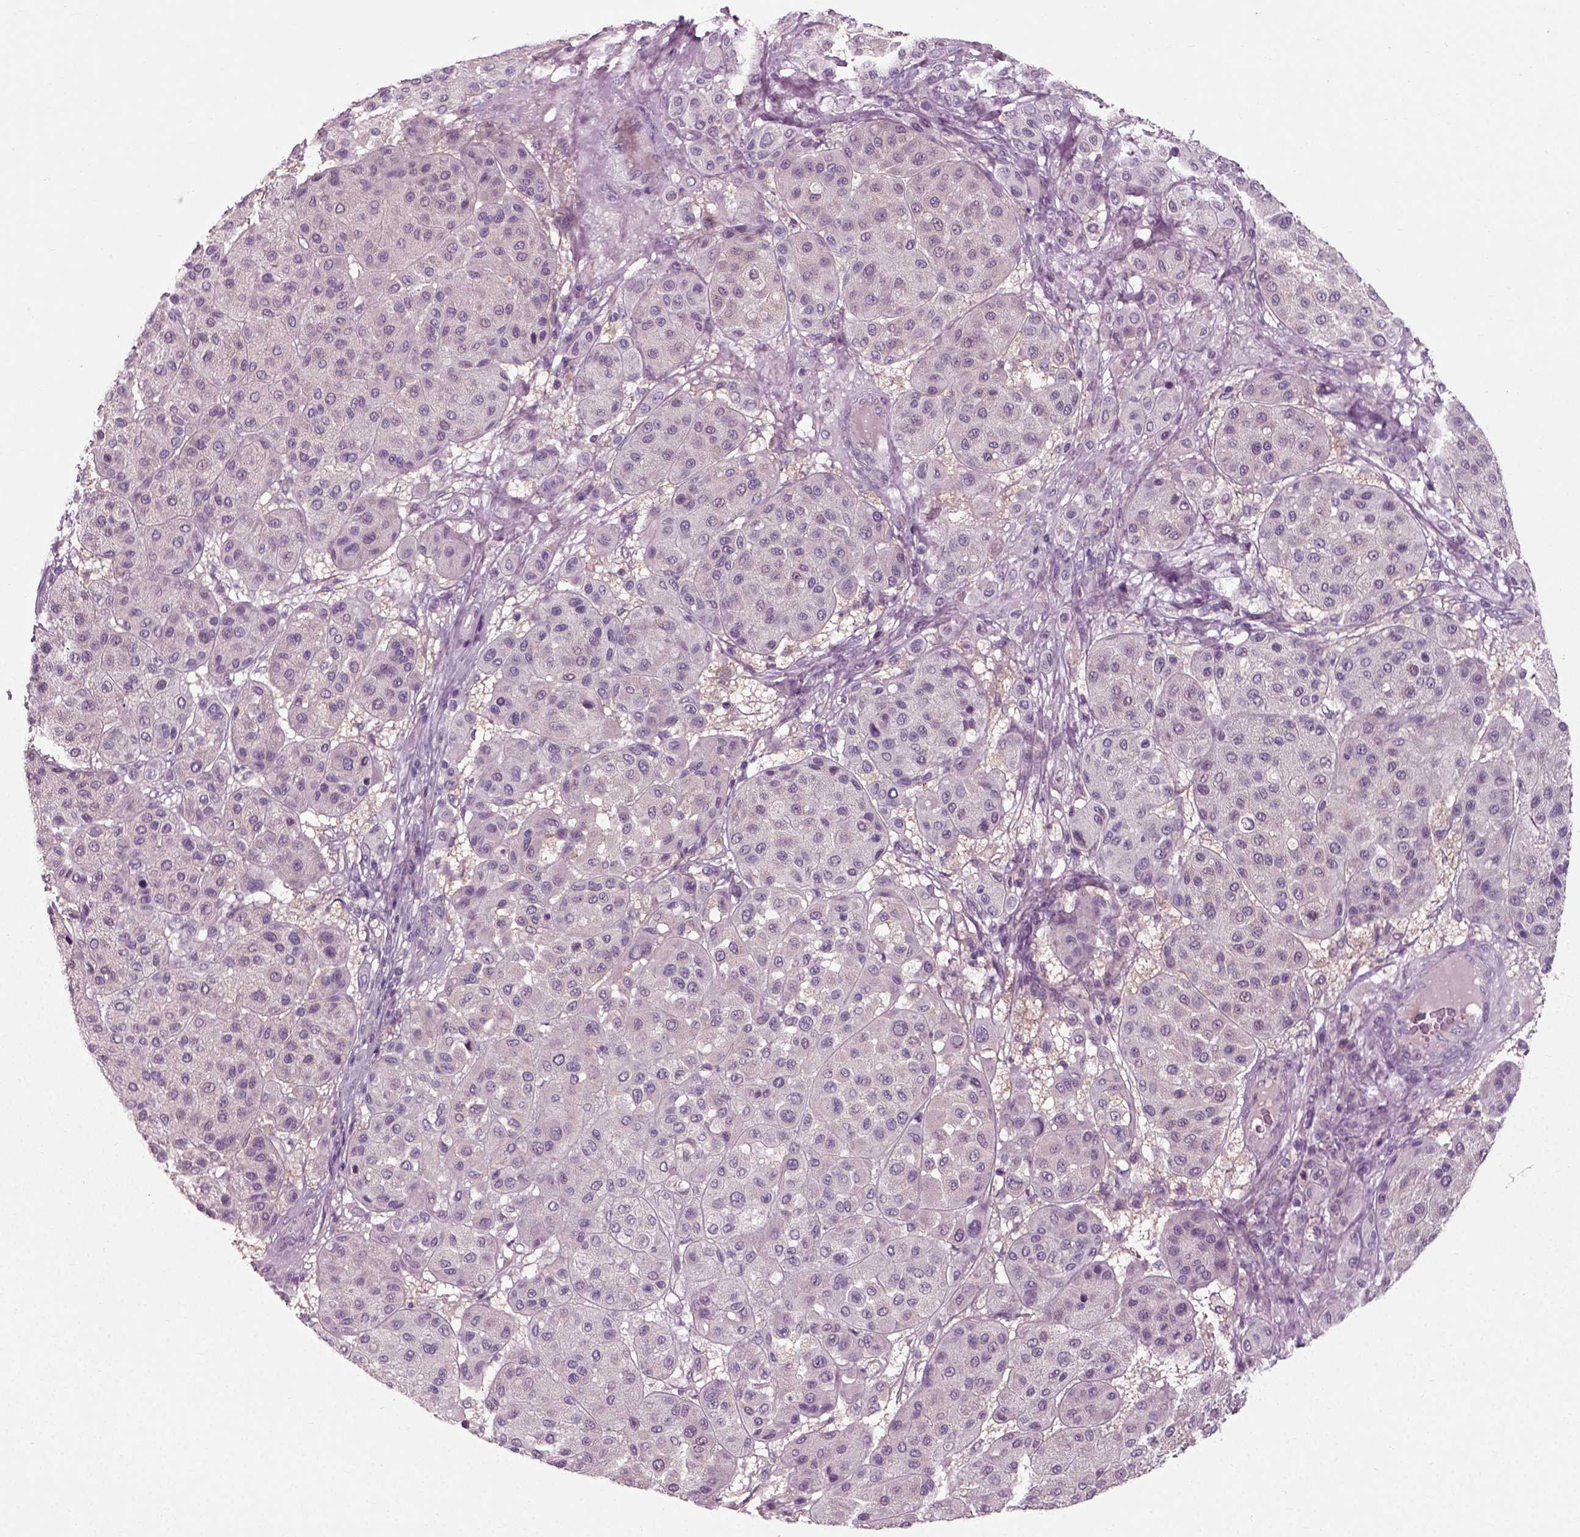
{"staining": {"intensity": "negative", "quantity": "none", "location": "none"}, "tissue": "melanoma", "cell_type": "Tumor cells", "image_type": "cancer", "snomed": [{"axis": "morphology", "description": "Malignant melanoma, Metastatic site"}, {"axis": "topography", "description": "Smooth muscle"}], "caption": "Tumor cells are negative for protein expression in human melanoma.", "gene": "RND2", "patient": {"sex": "male", "age": 41}}